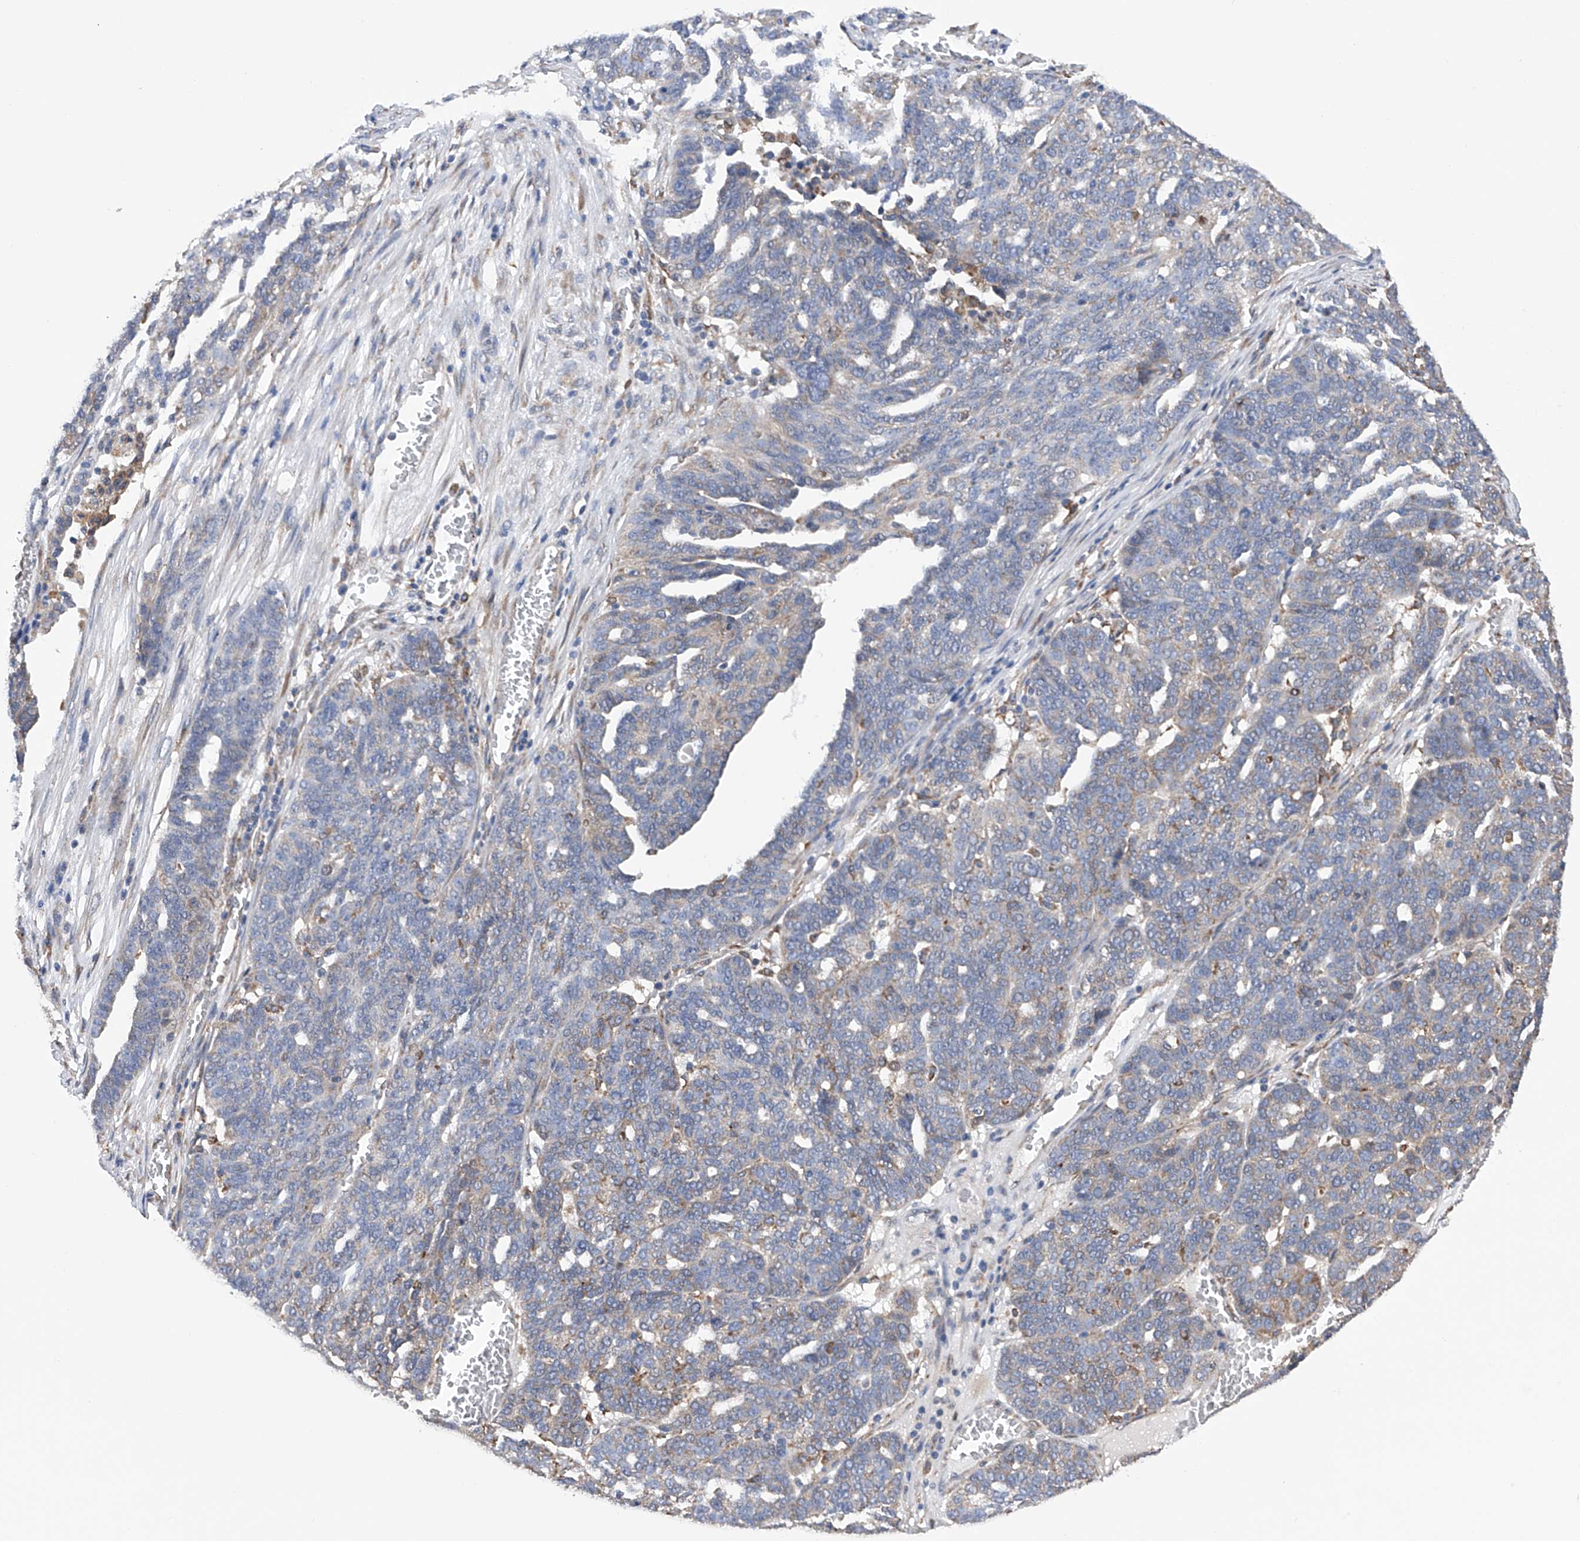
{"staining": {"intensity": "weak", "quantity": "<25%", "location": "cytoplasmic/membranous"}, "tissue": "ovarian cancer", "cell_type": "Tumor cells", "image_type": "cancer", "snomed": [{"axis": "morphology", "description": "Cystadenocarcinoma, serous, NOS"}, {"axis": "topography", "description": "Ovary"}], "caption": "Tumor cells are negative for brown protein staining in ovarian serous cystadenocarcinoma.", "gene": "DNAH8", "patient": {"sex": "female", "age": 59}}